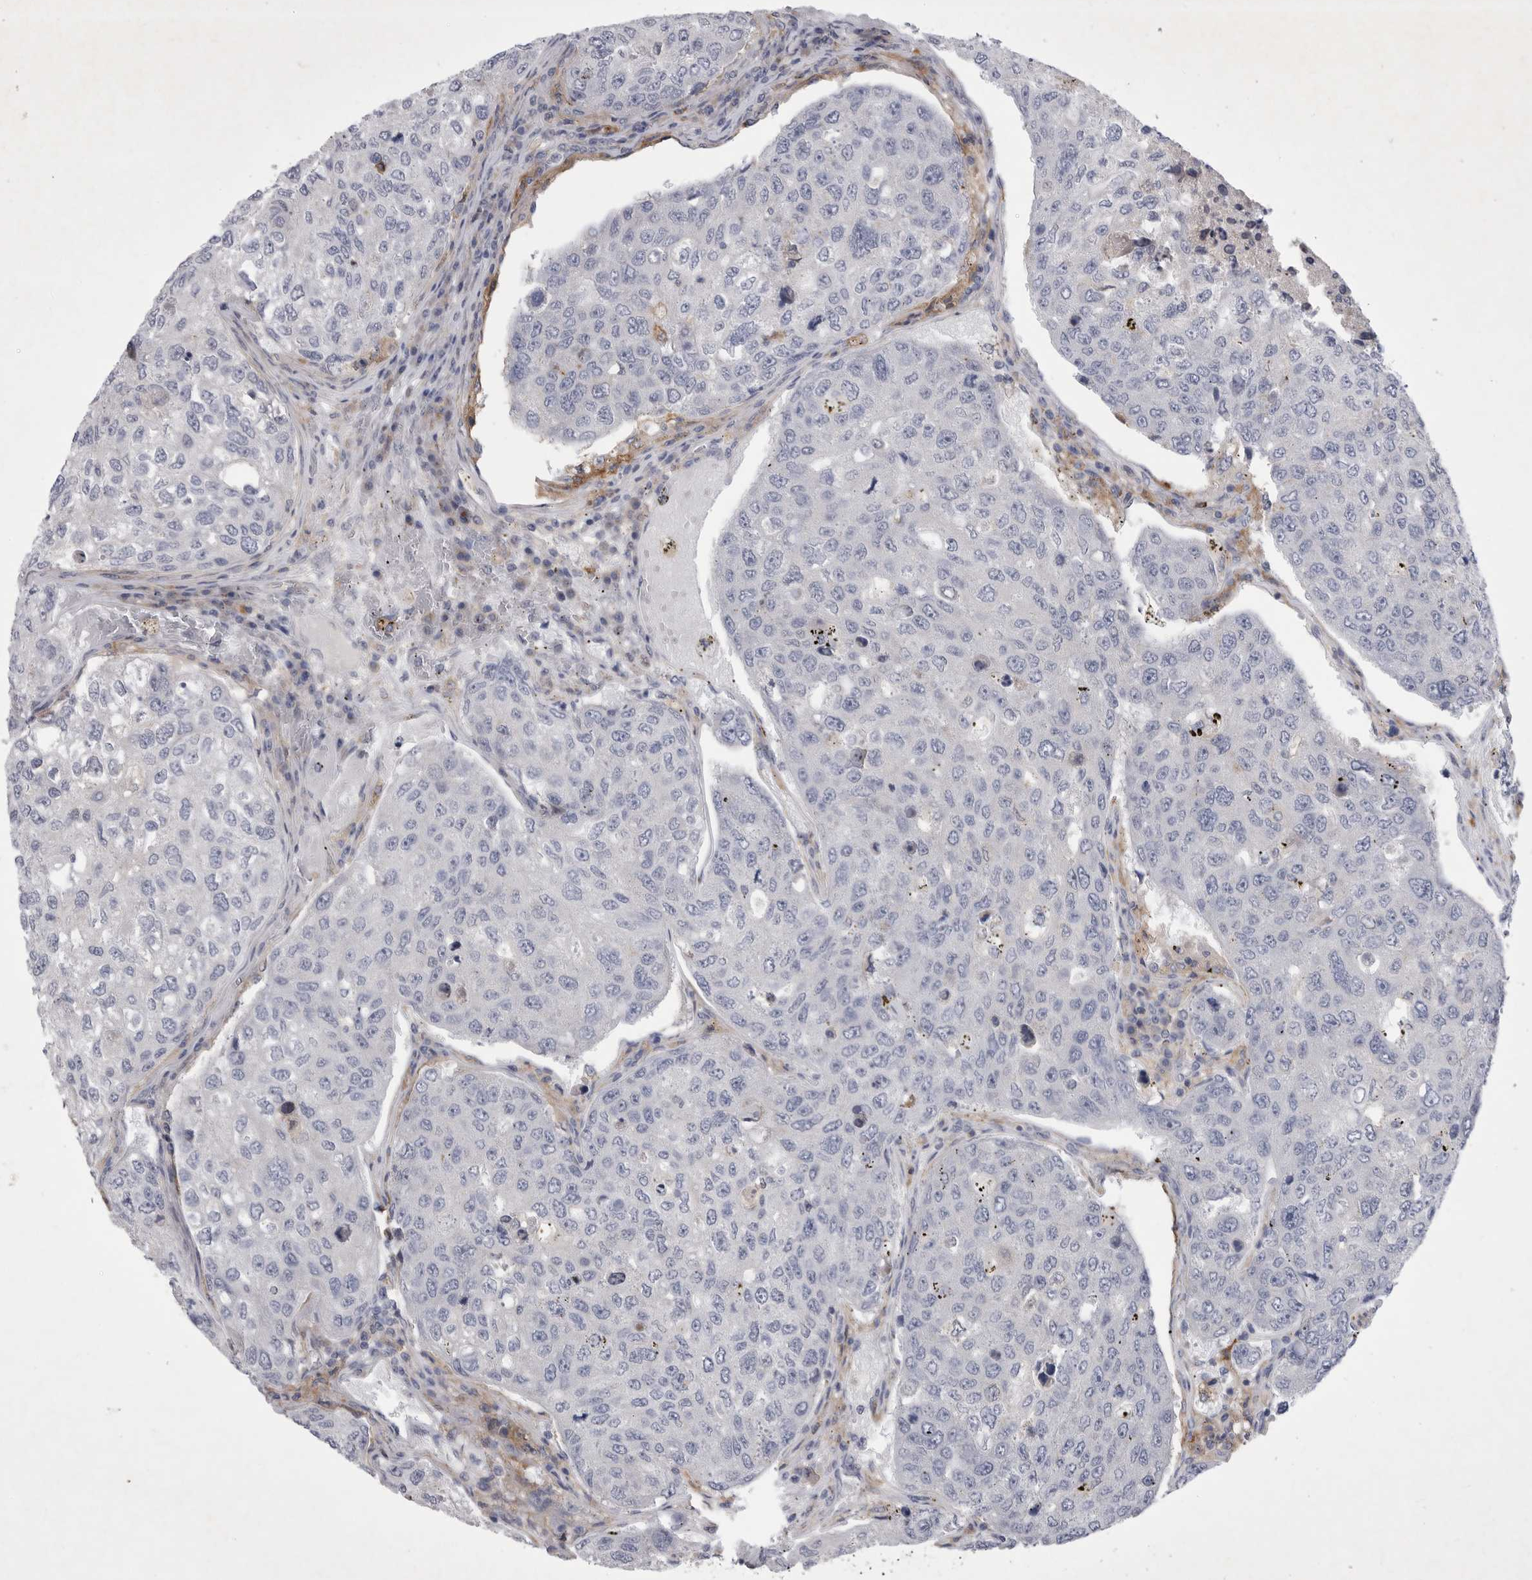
{"staining": {"intensity": "negative", "quantity": "none", "location": "none"}, "tissue": "urothelial cancer", "cell_type": "Tumor cells", "image_type": "cancer", "snomed": [{"axis": "morphology", "description": "Urothelial carcinoma, High grade"}, {"axis": "topography", "description": "Lymph node"}, {"axis": "topography", "description": "Urinary bladder"}], "caption": "DAB immunohistochemical staining of urothelial cancer shows no significant positivity in tumor cells.", "gene": "SIGLEC10", "patient": {"sex": "male", "age": 51}}